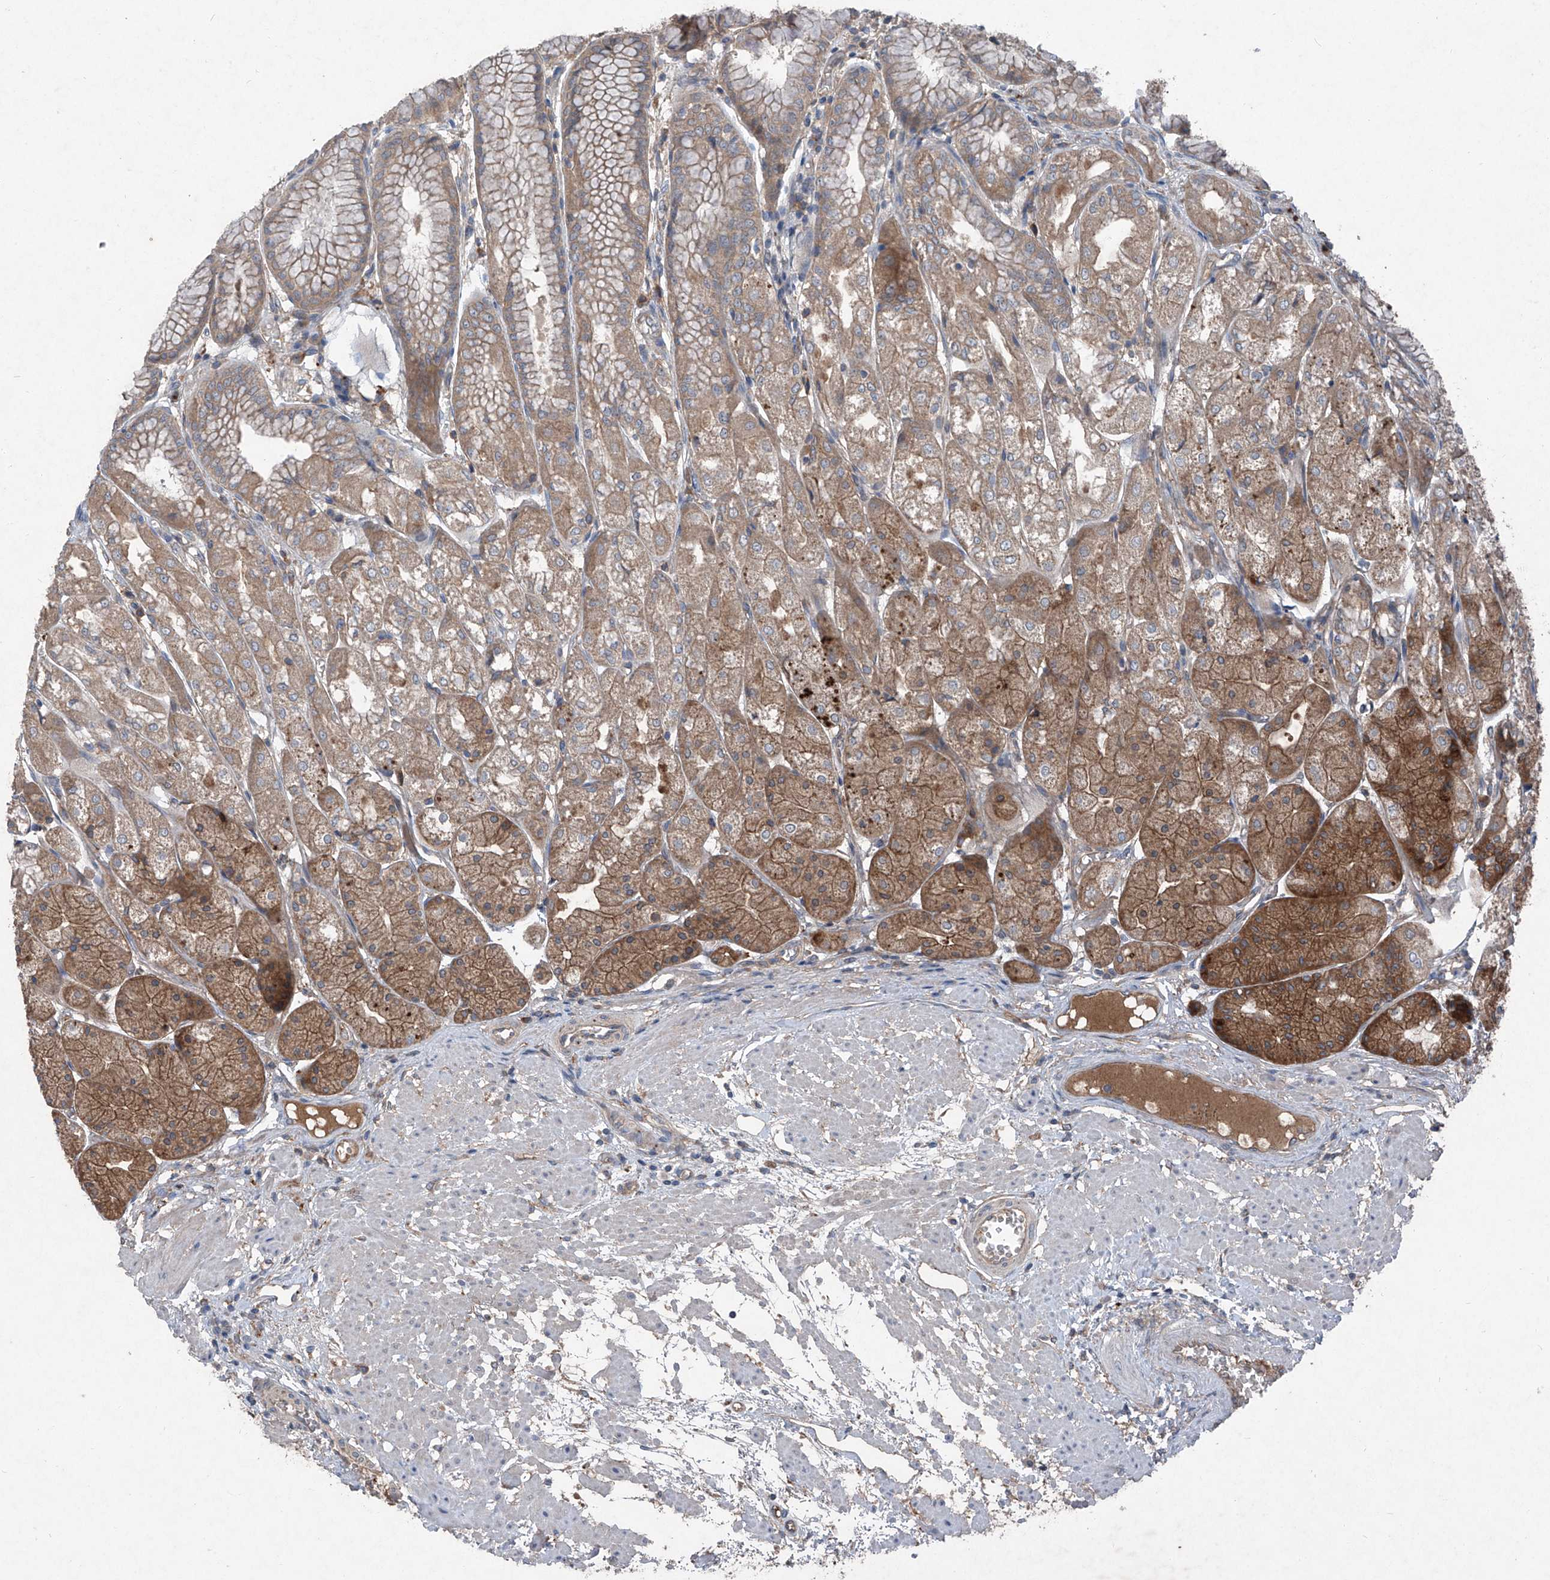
{"staining": {"intensity": "moderate", "quantity": ">75%", "location": "cytoplasmic/membranous"}, "tissue": "stomach", "cell_type": "Glandular cells", "image_type": "normal", "snomed": [{"axis": "morphology", "description": "Normal tissue, NOS"}, {"axis": "topography", "description": "Stomach, upper"}], "caption": "There is medium levels of moderate cytoplasmic/membranous staining in glandular cells of normal stomach, as demonstrated by immunohistochemical staining (brown color).", "gene": "FOXRED2", "patient": {"sex": "male", "age": 72}}